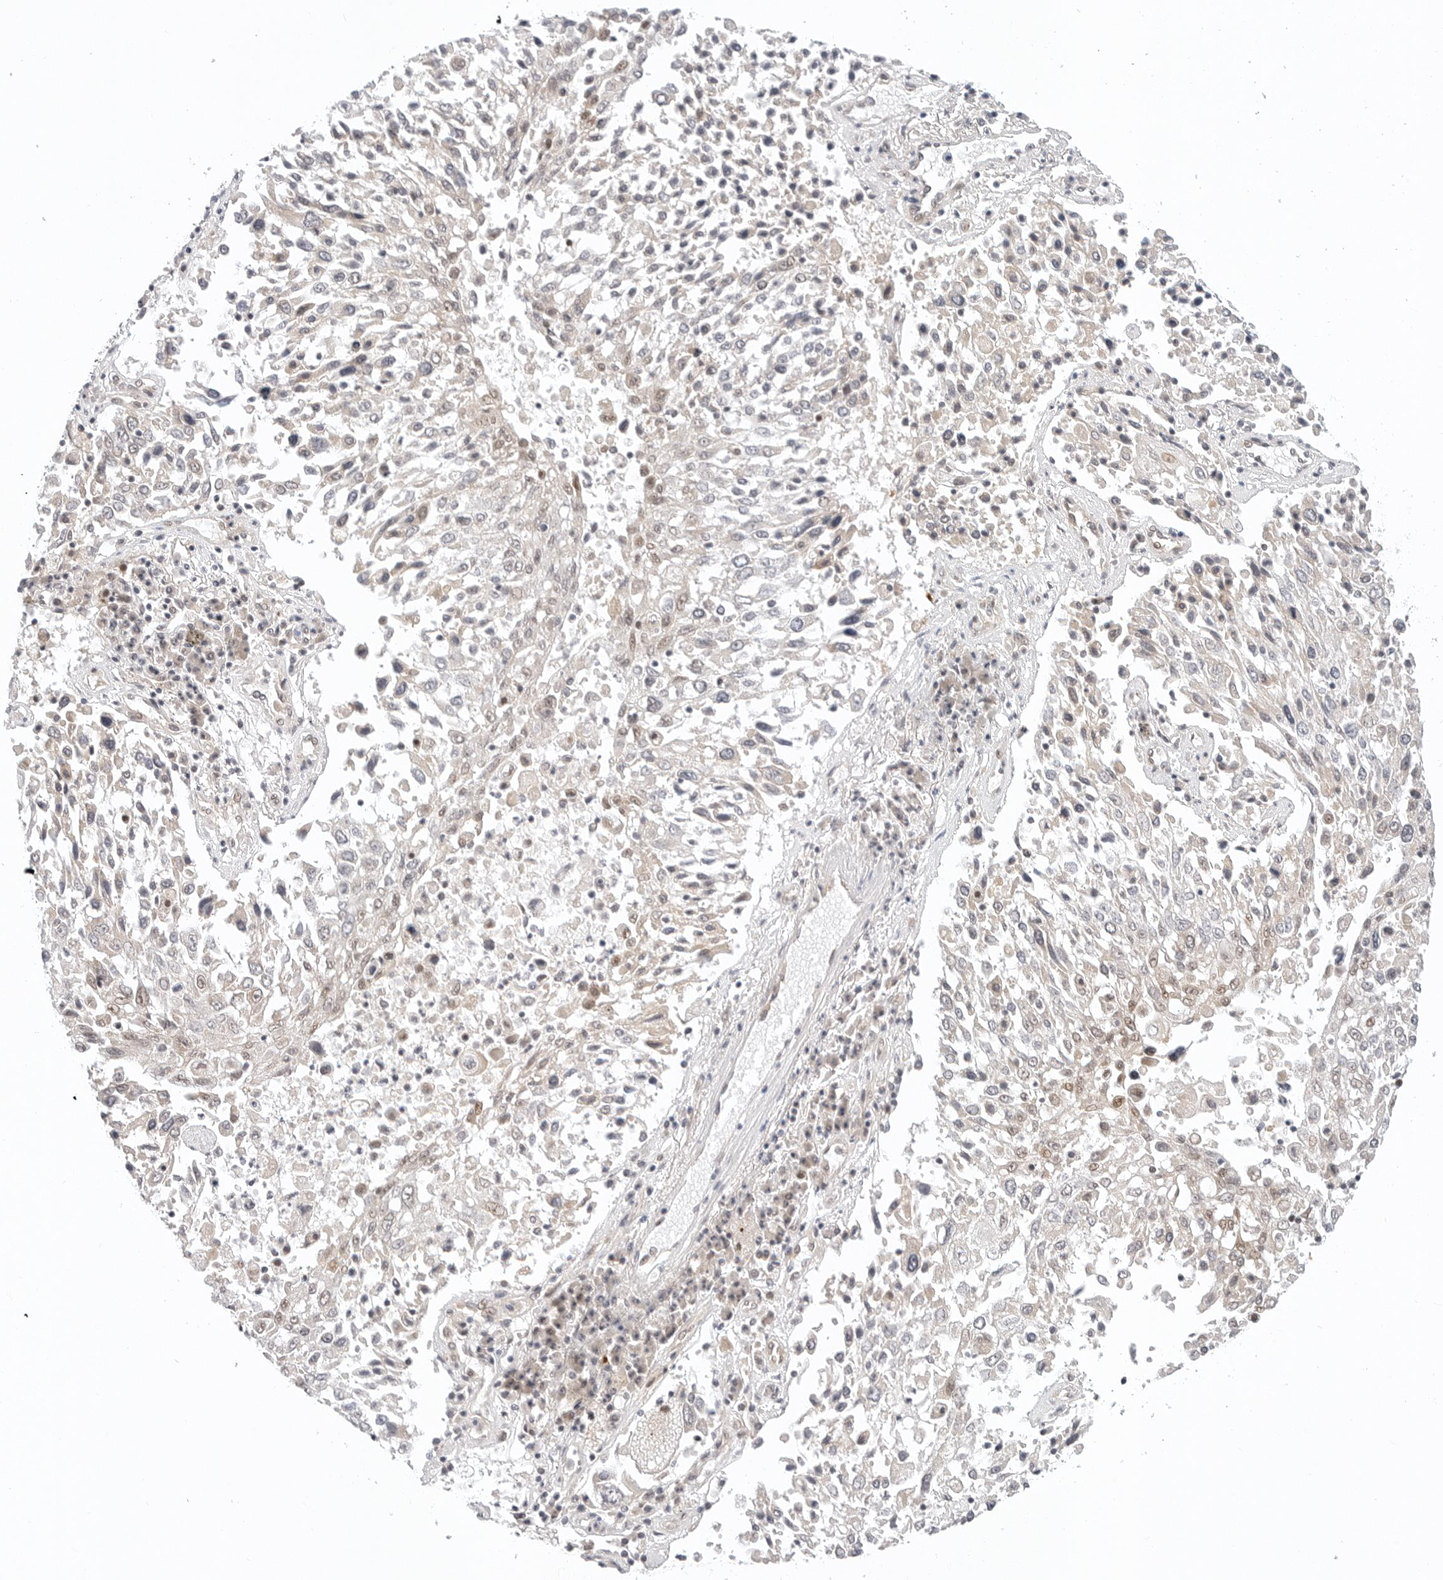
{"staining": {"intensity": "negative", "quantity": "none", "location": "none"}, "tissue": "lung cancer", "cell_type": "Tumor cells", "image_type": "cancer", "snomed": [{"axis": "morphology", "description": "Squamous cell carcinoma, NOS"}, {"axis": "topography", "description": "Lung"}], "caption": "DAB (3,3'-diaminobenzidine) immunohistochemical staining of human lung squamous cell carcinoma shows no significant staining in tumor cells.", "gene": "TSEN2", "patient": {"sex": "male", "age": 65}}